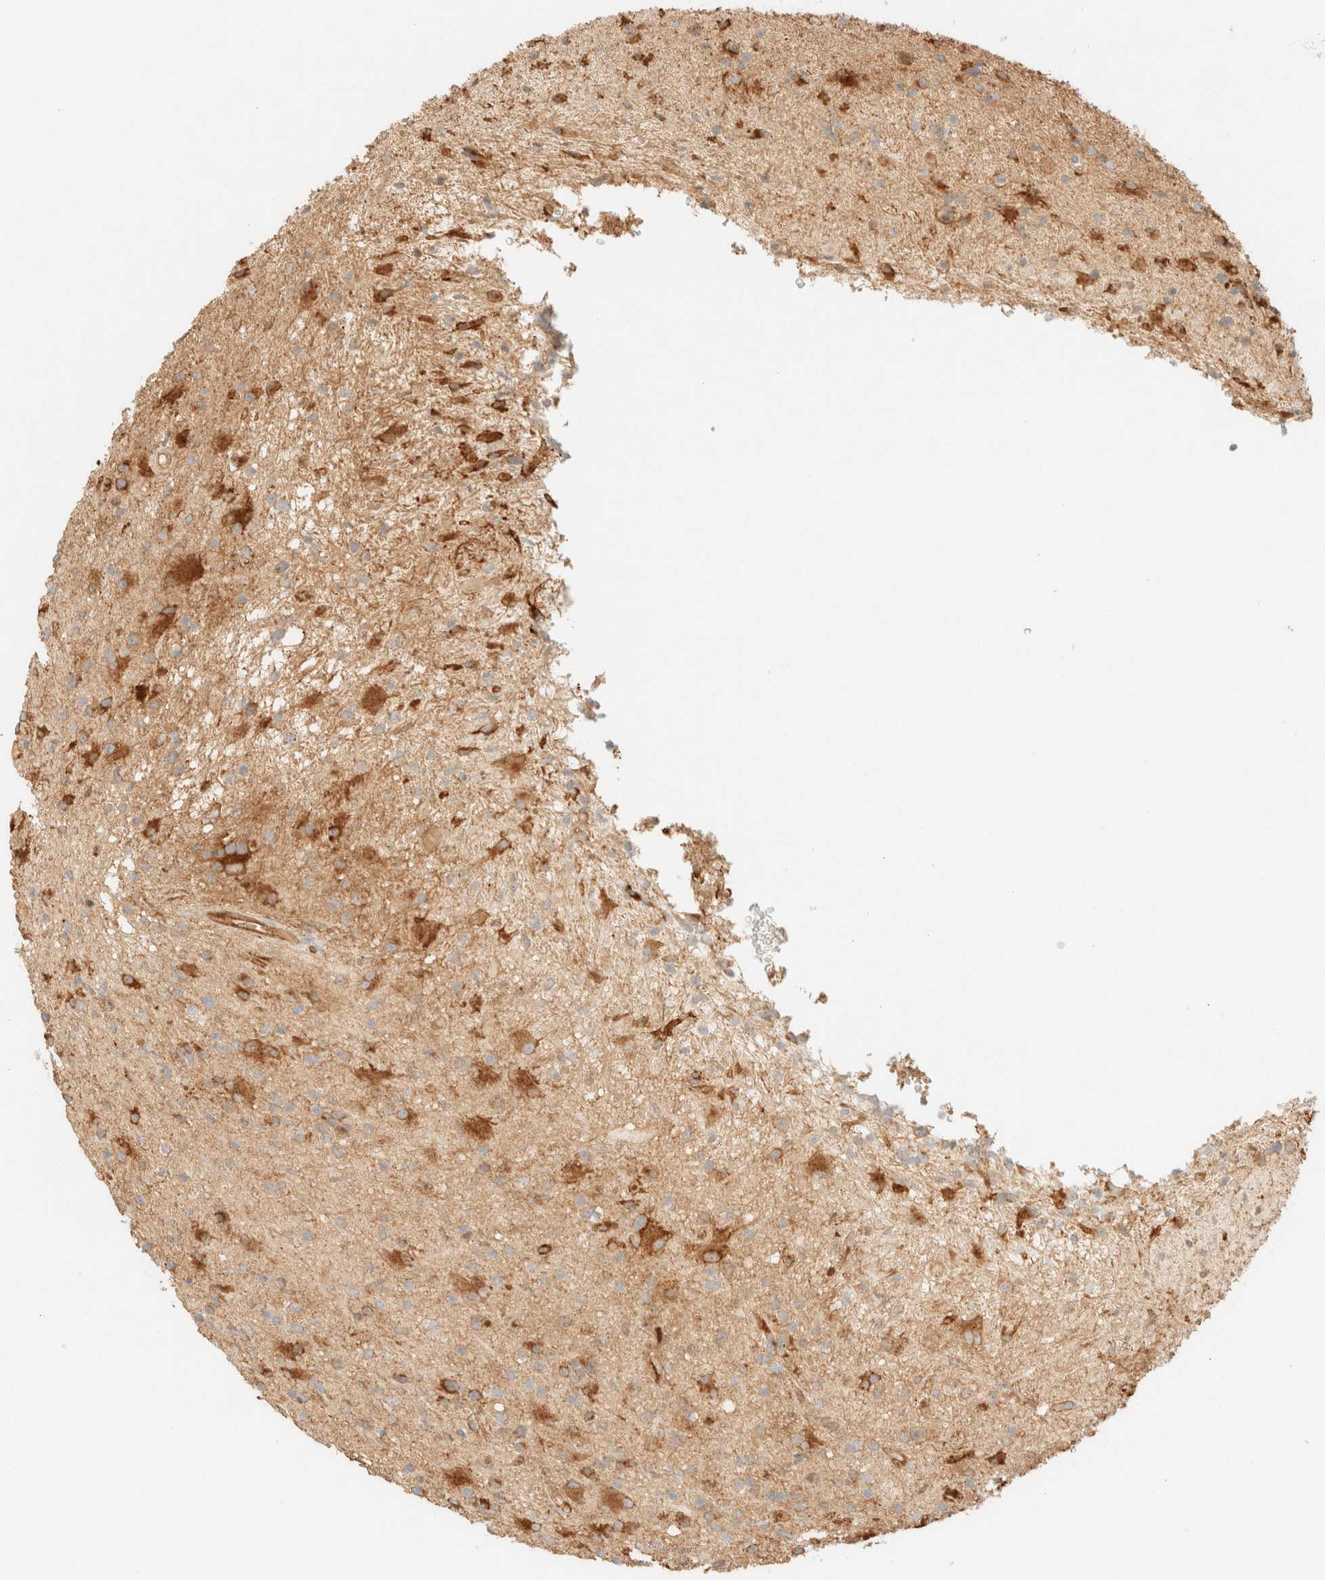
{"staining": {"intensity": "moderate", "quantity": ">75%", "location": "cytoplasmic/membranous"}, "tissue": "glioma", "cell_type": "Tumor cells", "image_type": "cancer", "snomed": [{"axis": "morphology", "description": "Glioma, malignant, High grade"}, {"axis": "topography", "description": "Brain"}], "caption": "Moderate cytoplasmic/membranous protein expression is identified in about >75% of tumor cells in malignant glioma (high-grade). The protein of interest is stained brown, and the nuclei are stained in blue (DAB IHC with brightfield microscopy, high magnification).", "gene": "SPARCL1", "patient": {"sex": "male", "age": 33}}